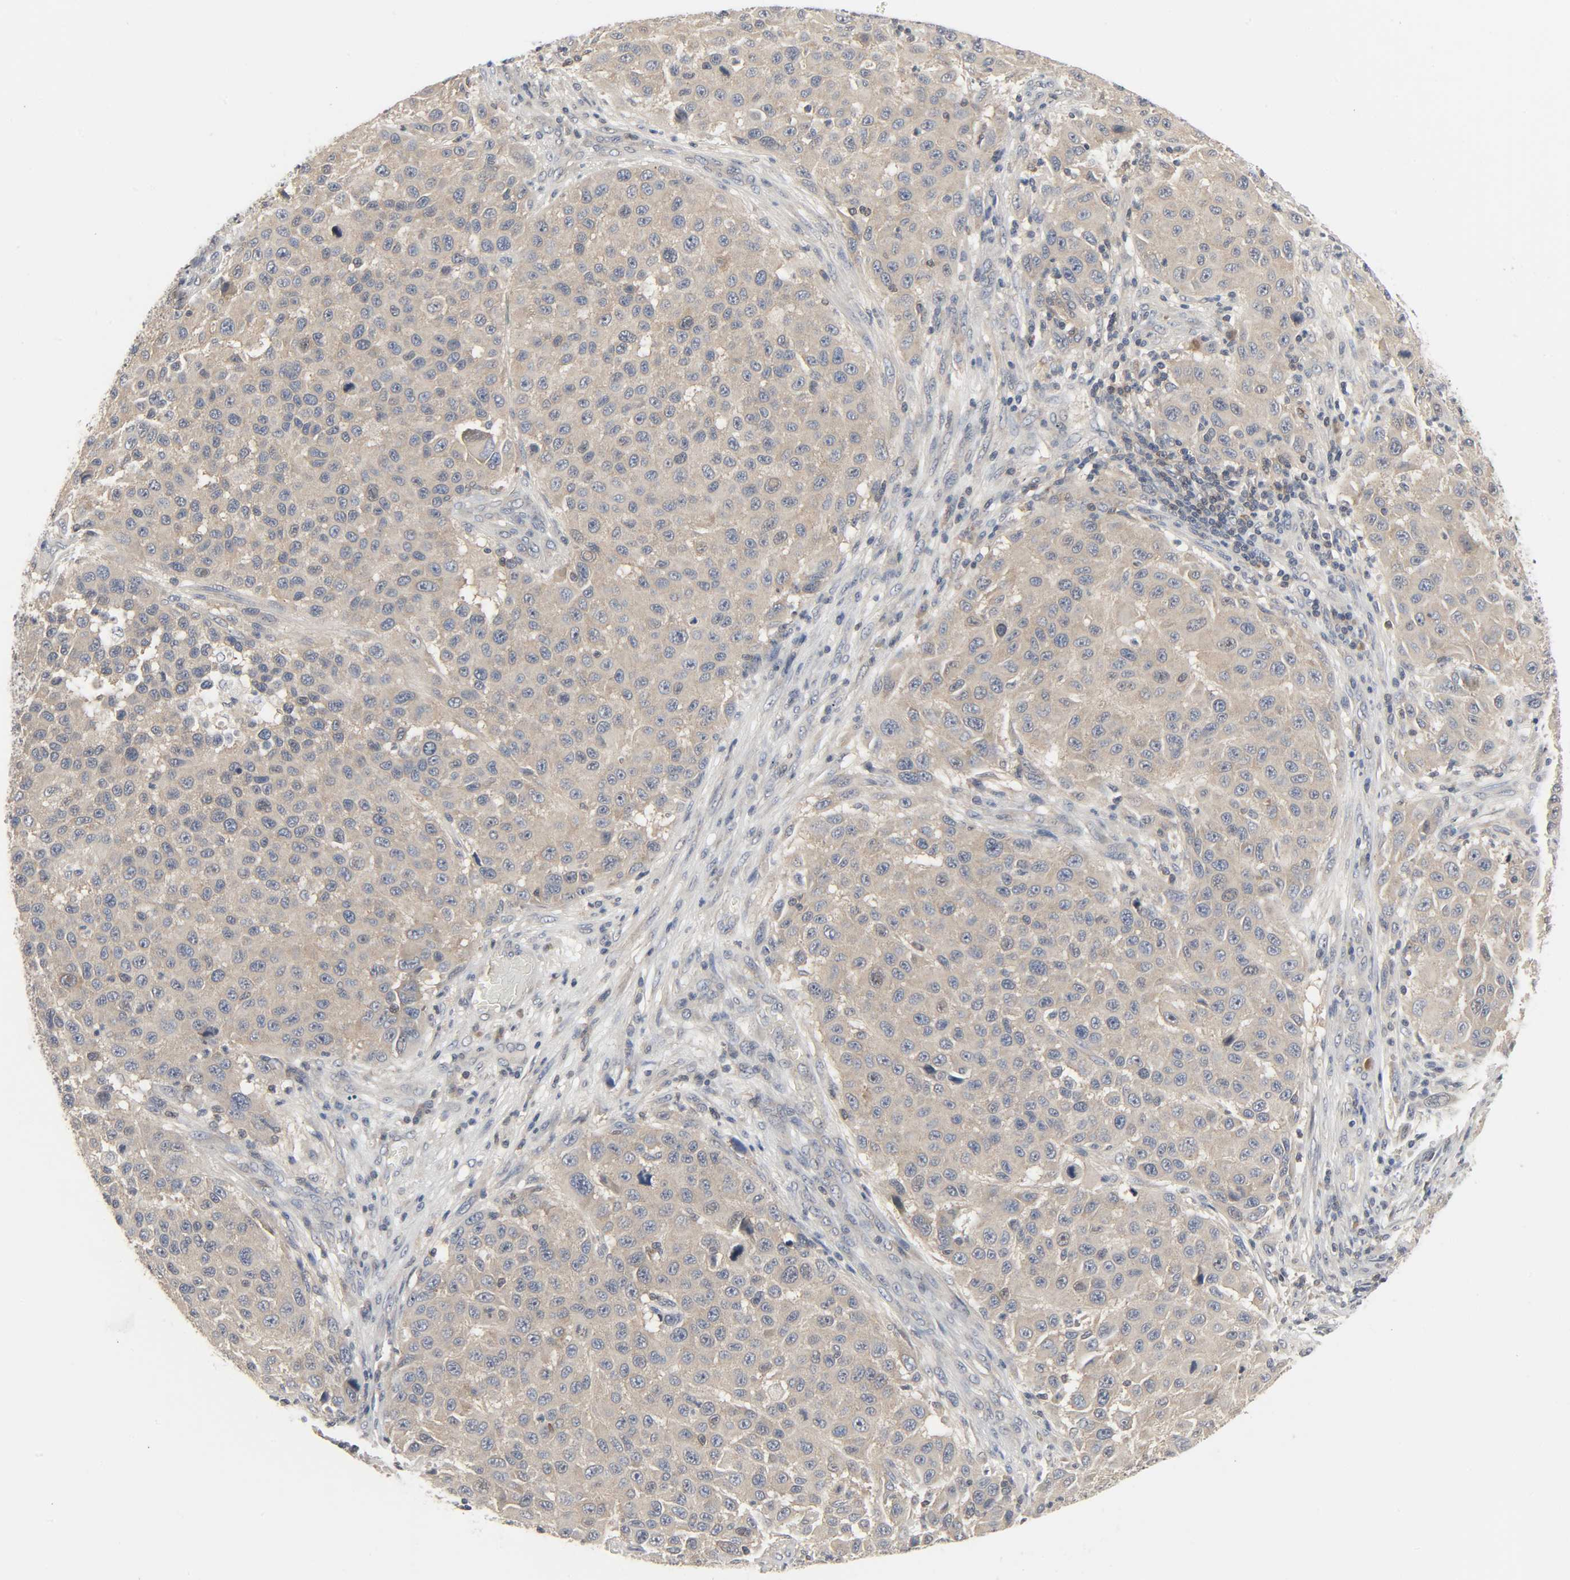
{"staining": {"intensity": "moderate", "quantity": ">75%", "location": "cytoplasmic/membranous"}, "tissue": "melanoma", "cell_type": "Tumor cells", "image_type": "cancer", "snomed": [{"axis": "morphology", "description": "Malignant melanoma, Metastatic site"}, {"axis": "topography", "description": "Lymph node"}], "caption": "High-magnification brightfield microscopy of malignant melanoma (metastatic site) stained with DAB (brown) and counterstained with hematoxylin (blue). tumor cells exhibit moderate cytoplasmic/membranous staining is identified in about>75% of cells.", "gene": "PLEKHA2", "patient": {"sex": "male", "age": 61}}